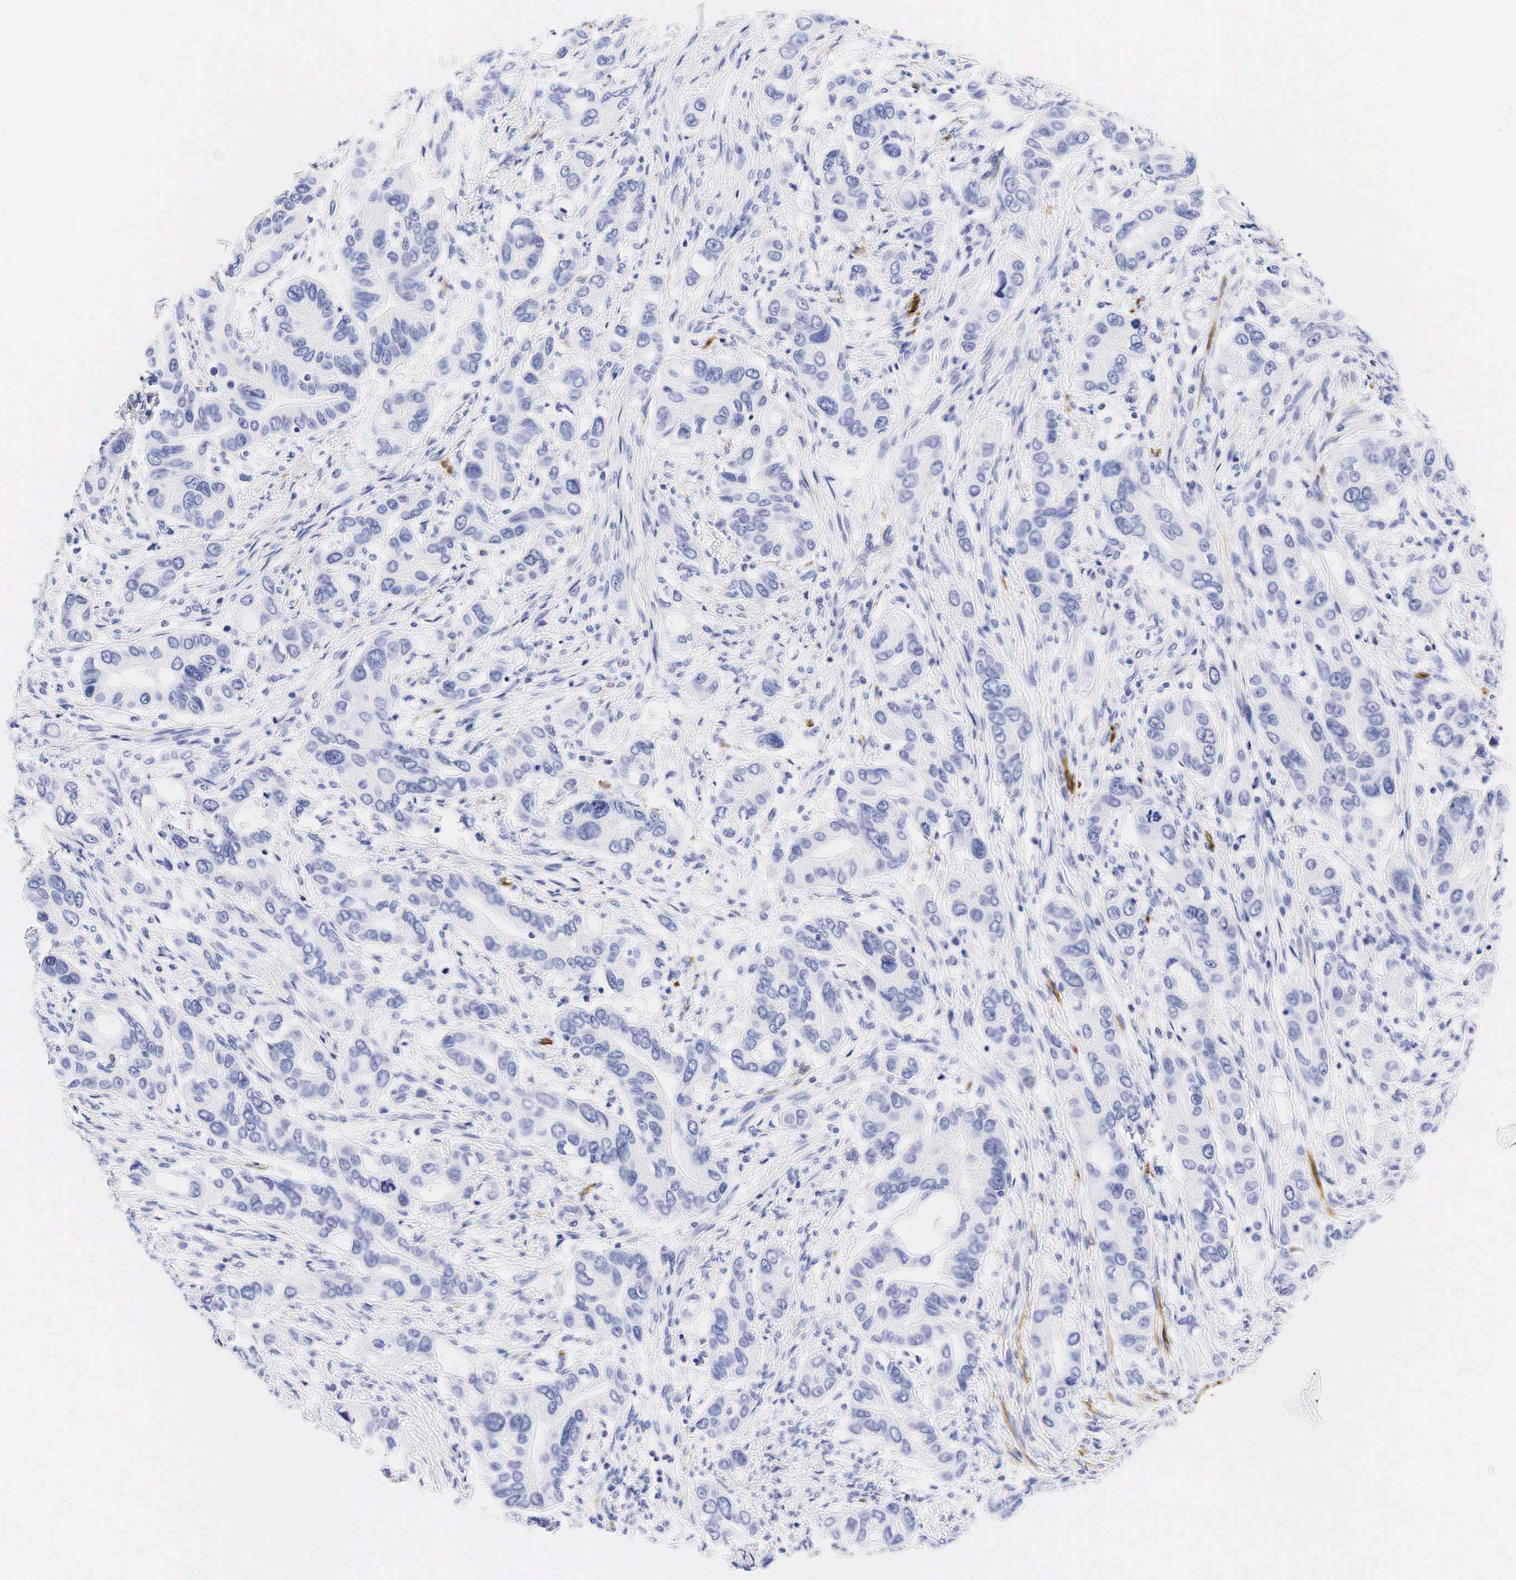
{"staining": {"intensity": "negative", "quantity": "none", "location": "none"}, "tissue": "stomach cancer", "cell_type": "Tumor cells", "image_type": "cancer", "snomed": [{"axis": "morphology", "description": "Adenocarcinoma, NOS"}, {"axis": "topography", "description": "Stomach, upper"}], "caption": "Stomach cancer stained for a protein using immunohistochemistry (IHC) displays no expression tumor cells.", "gene": "CALD1", "patient": {"sex": "male", "age": 47}}